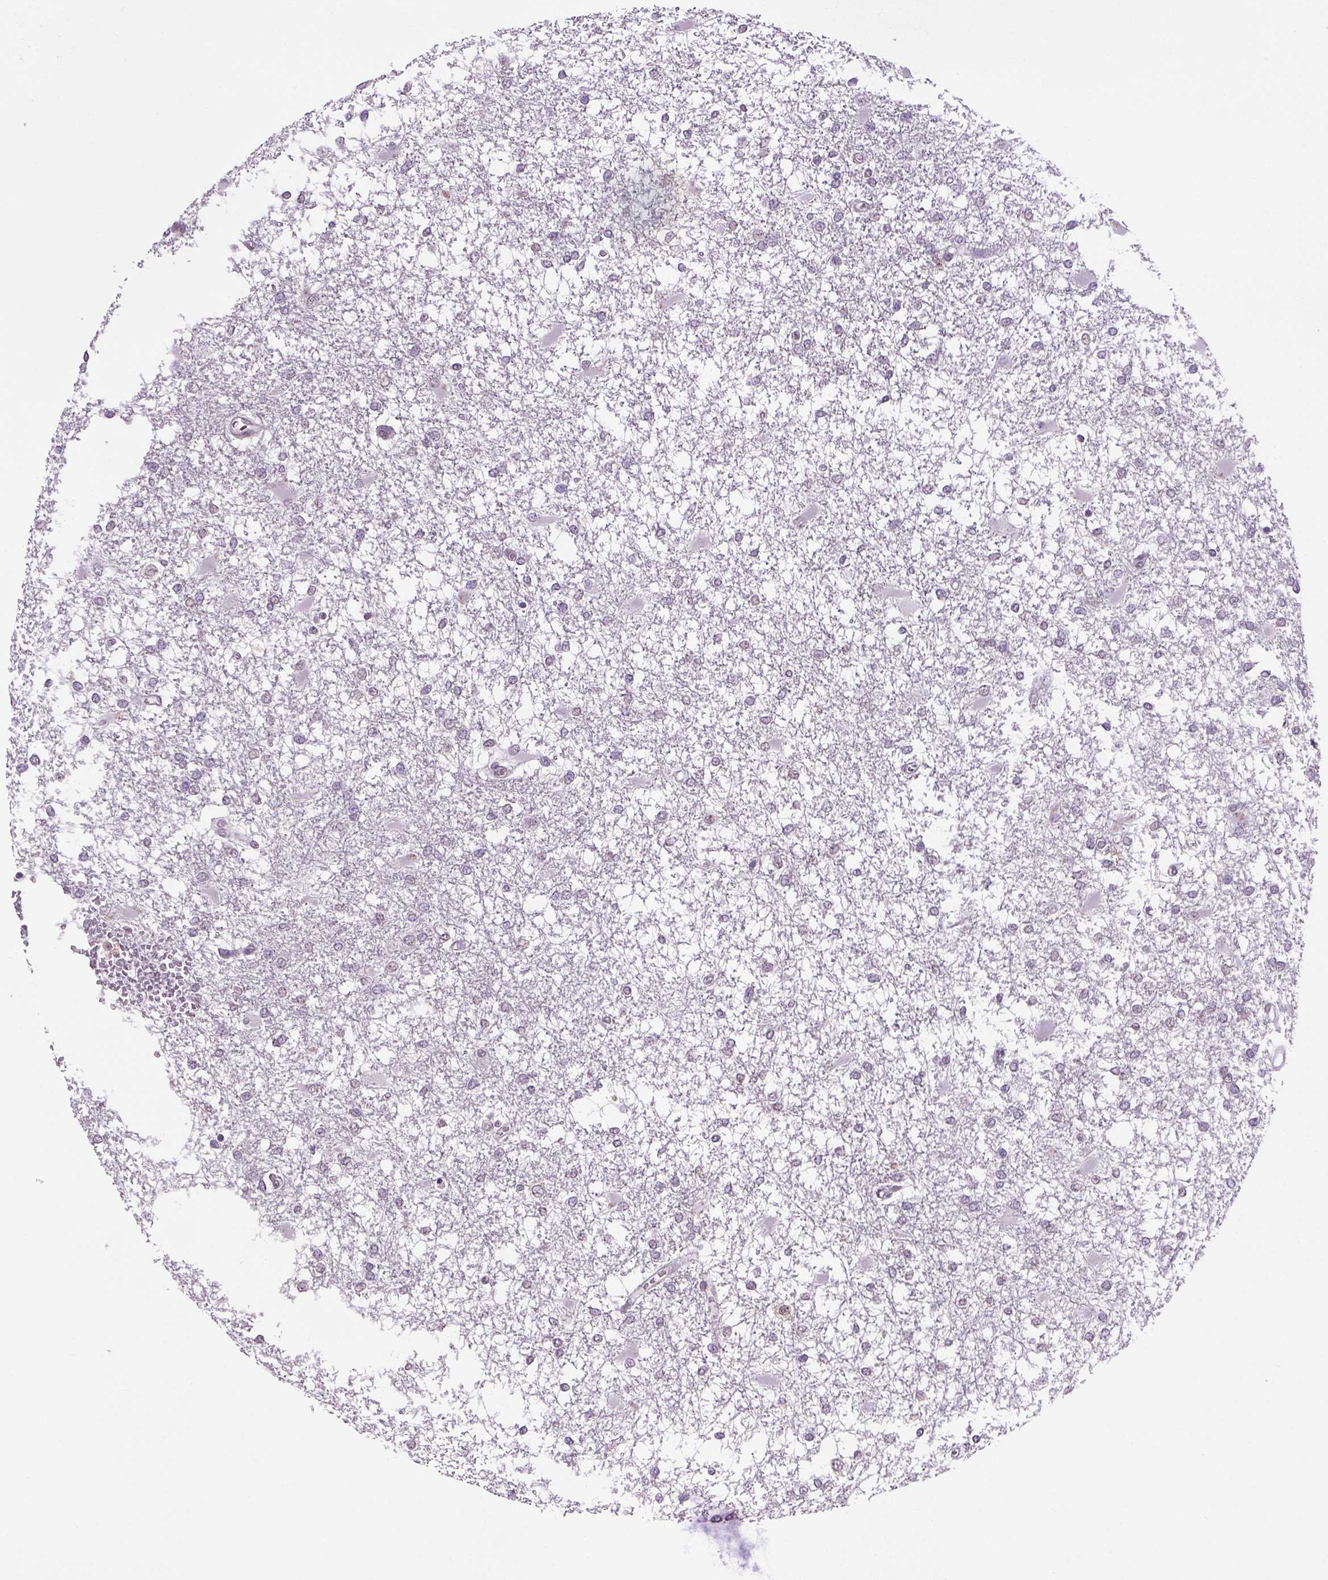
{"staining": {"intensity": "negative", "quantity": "none", "location": "none"}, "tissue": "glioma", "cell_type": "Tumor cells", "image_type": "cancer", "snomed": [{"axis": "morphology", "description": "Glioma, malignant, High grade"}, {"axis": "topography", "description": "Cerebral cortex"}], "caption": "This is a micrograph of immunohistochemistry (IHC) staining of malignant high-grade glioma, which shows no positivity in tumor cells. (Stains: DAB (3,3'-diaminobenzidine) immunohistochemistry with hematoxylin counter stain, Microscopy: brightfield microscopy at high magnification).", "gene": "PRRT1", "patient": {"sex": "male", "age": 79}}